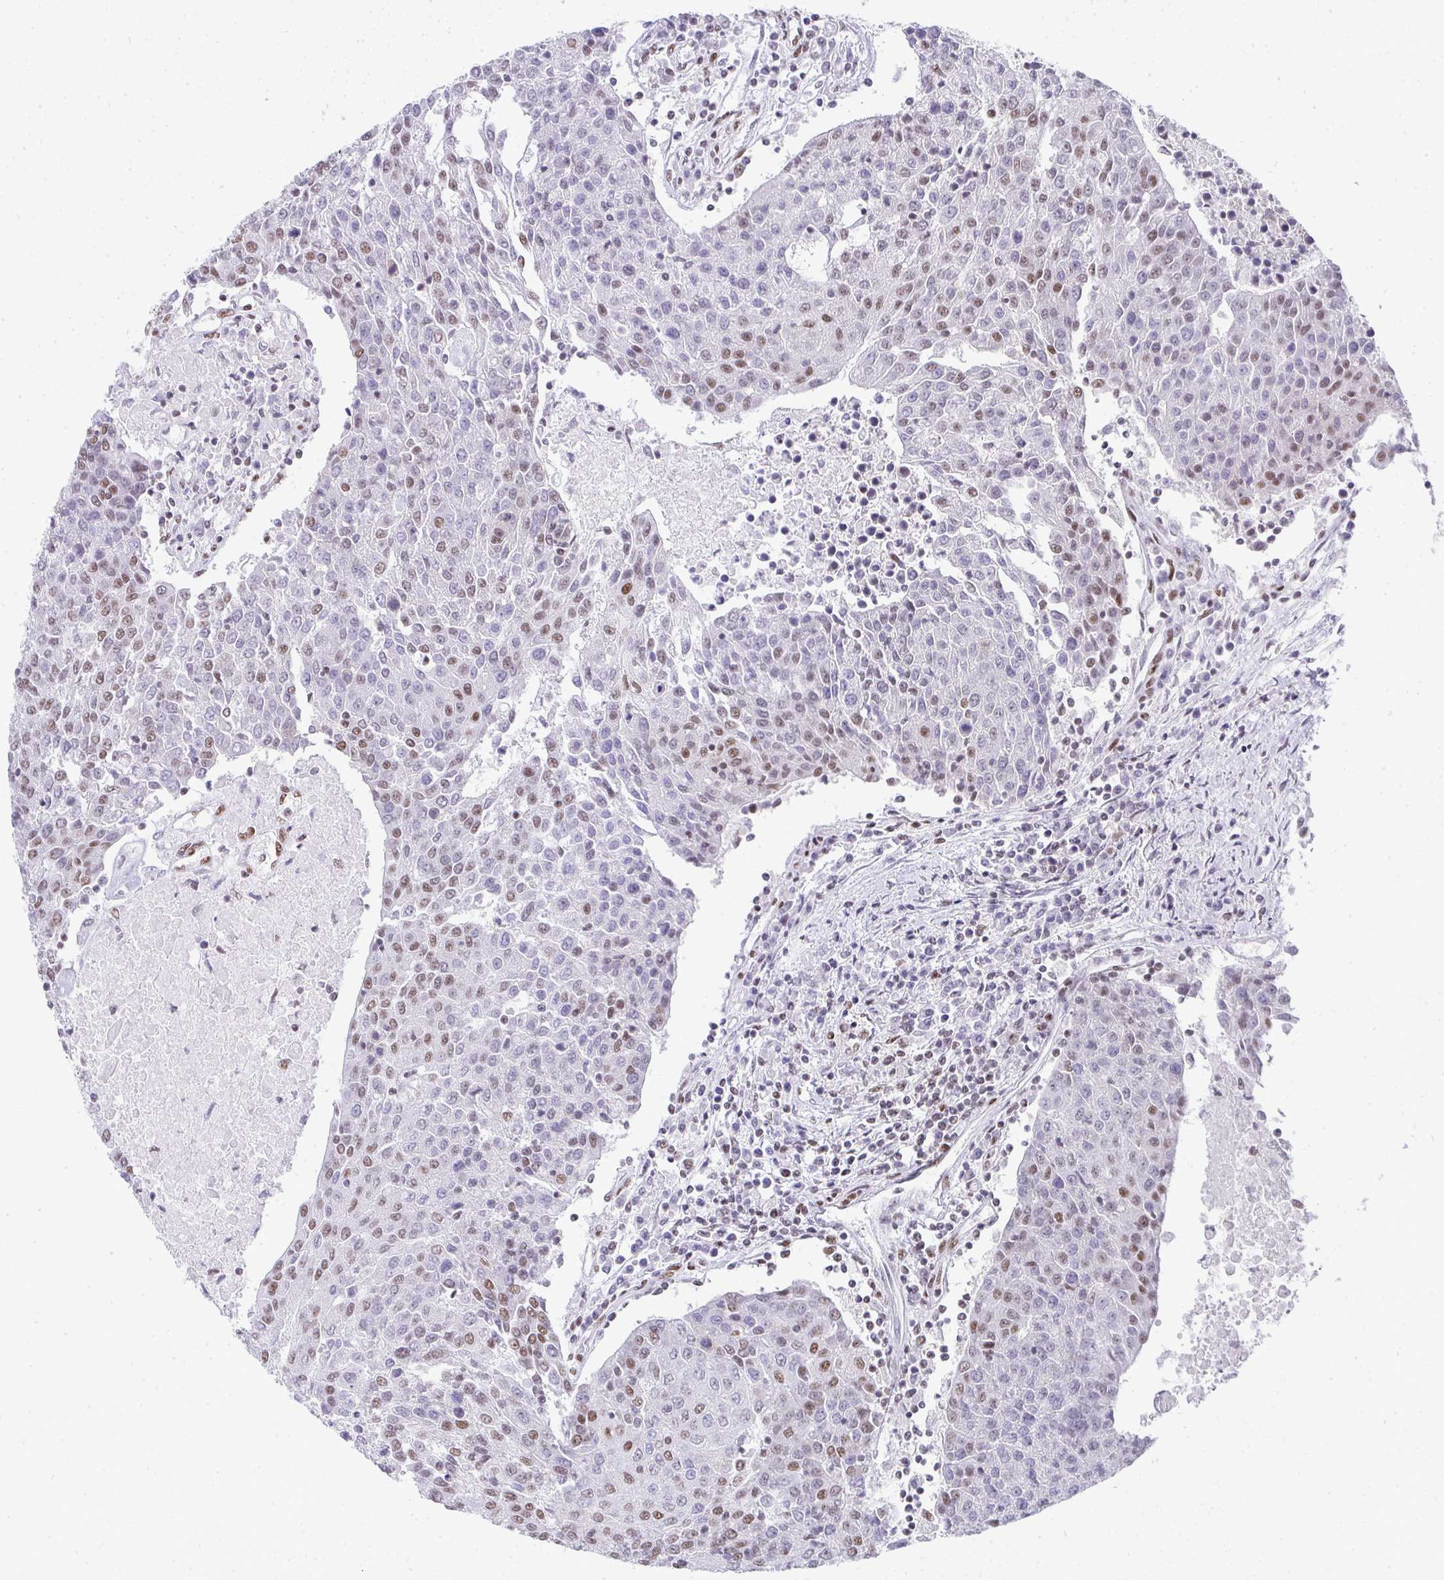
{"staining": {"intensity": "moderate", "quantity": "25%-75%", "location": "nuclear"}, "tissue": "urothelial cancer", "cell_type": "Tumor cells", "image_type": "cancer", "snomed": [{"axis": "morphology", "description": "Urothelial carcinoma, High grade"}, {"axis": "topography", "description": "Urinary bladder"}], "caption": "Protein staining reveals moderate nuclear expression in about 25%-75% of tumor cells in urothelial carcinoma (high-grade).", "gene": "CREBBP", "patient": {"sex": "female", "age": 85}}